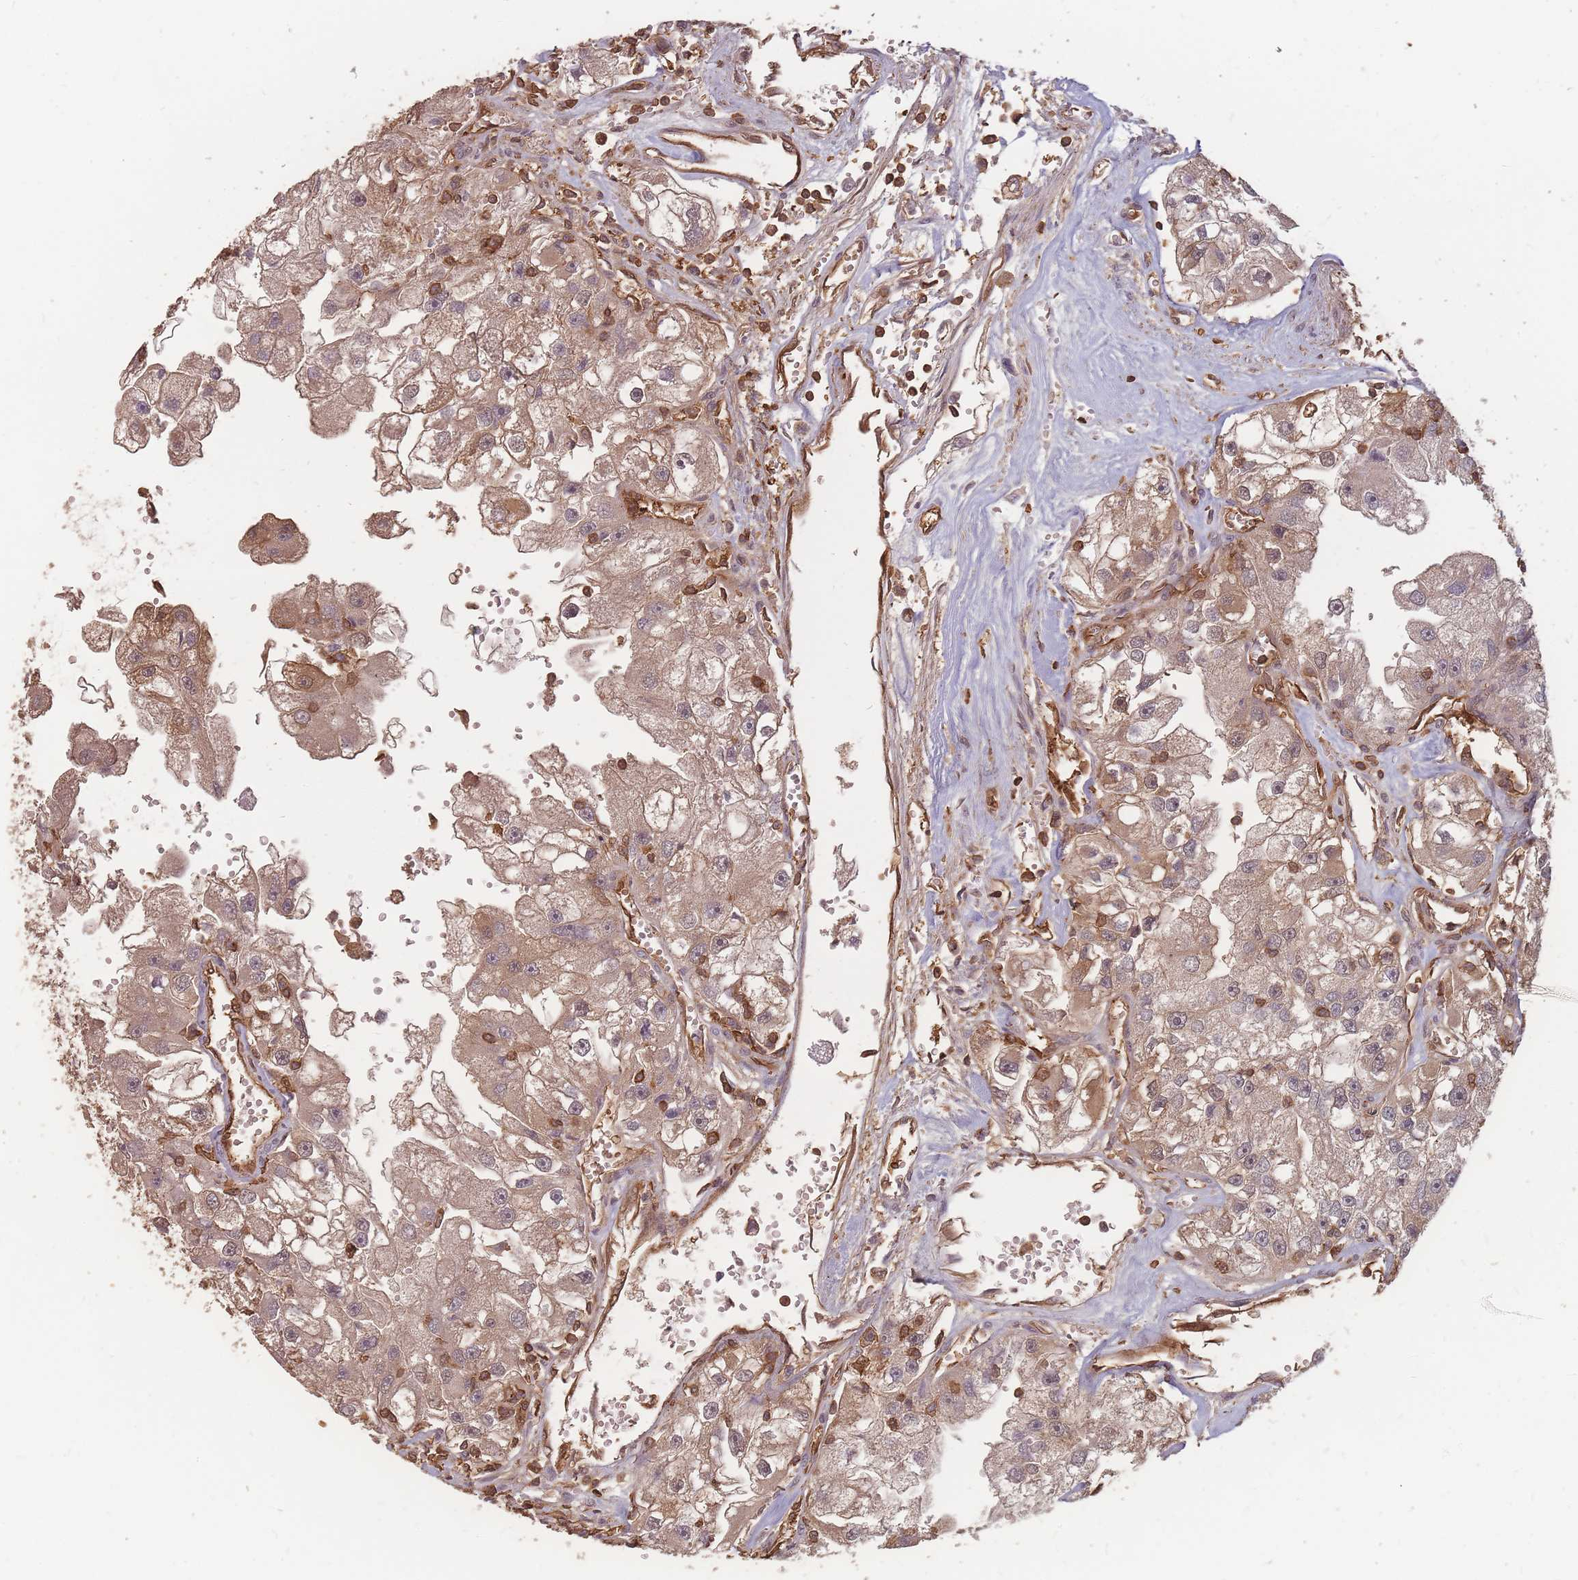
{"staining": {"intensity": "moderate", "quantity": ">75%", "location": "cytoplasmic/membranous"}, "tissue": "renal cancer", "cell_type": "Tumor cells", "image_type": "cancer", "snomed": [{"axis": "morphology", "description": "Adenocarcinoma, NOS"}, {"axis": "topography", "description": "Kidney"}], "caption": "Tumor cells demonstrate moderate cytoplasmic/membranous positivity in about >75% of cells in adenocarcinoma (renal). Ihc stains the protein in brown and the nuclei are stained blue.", "gene": "PLS3", "patient": {"sex": "male", "age": 63}}